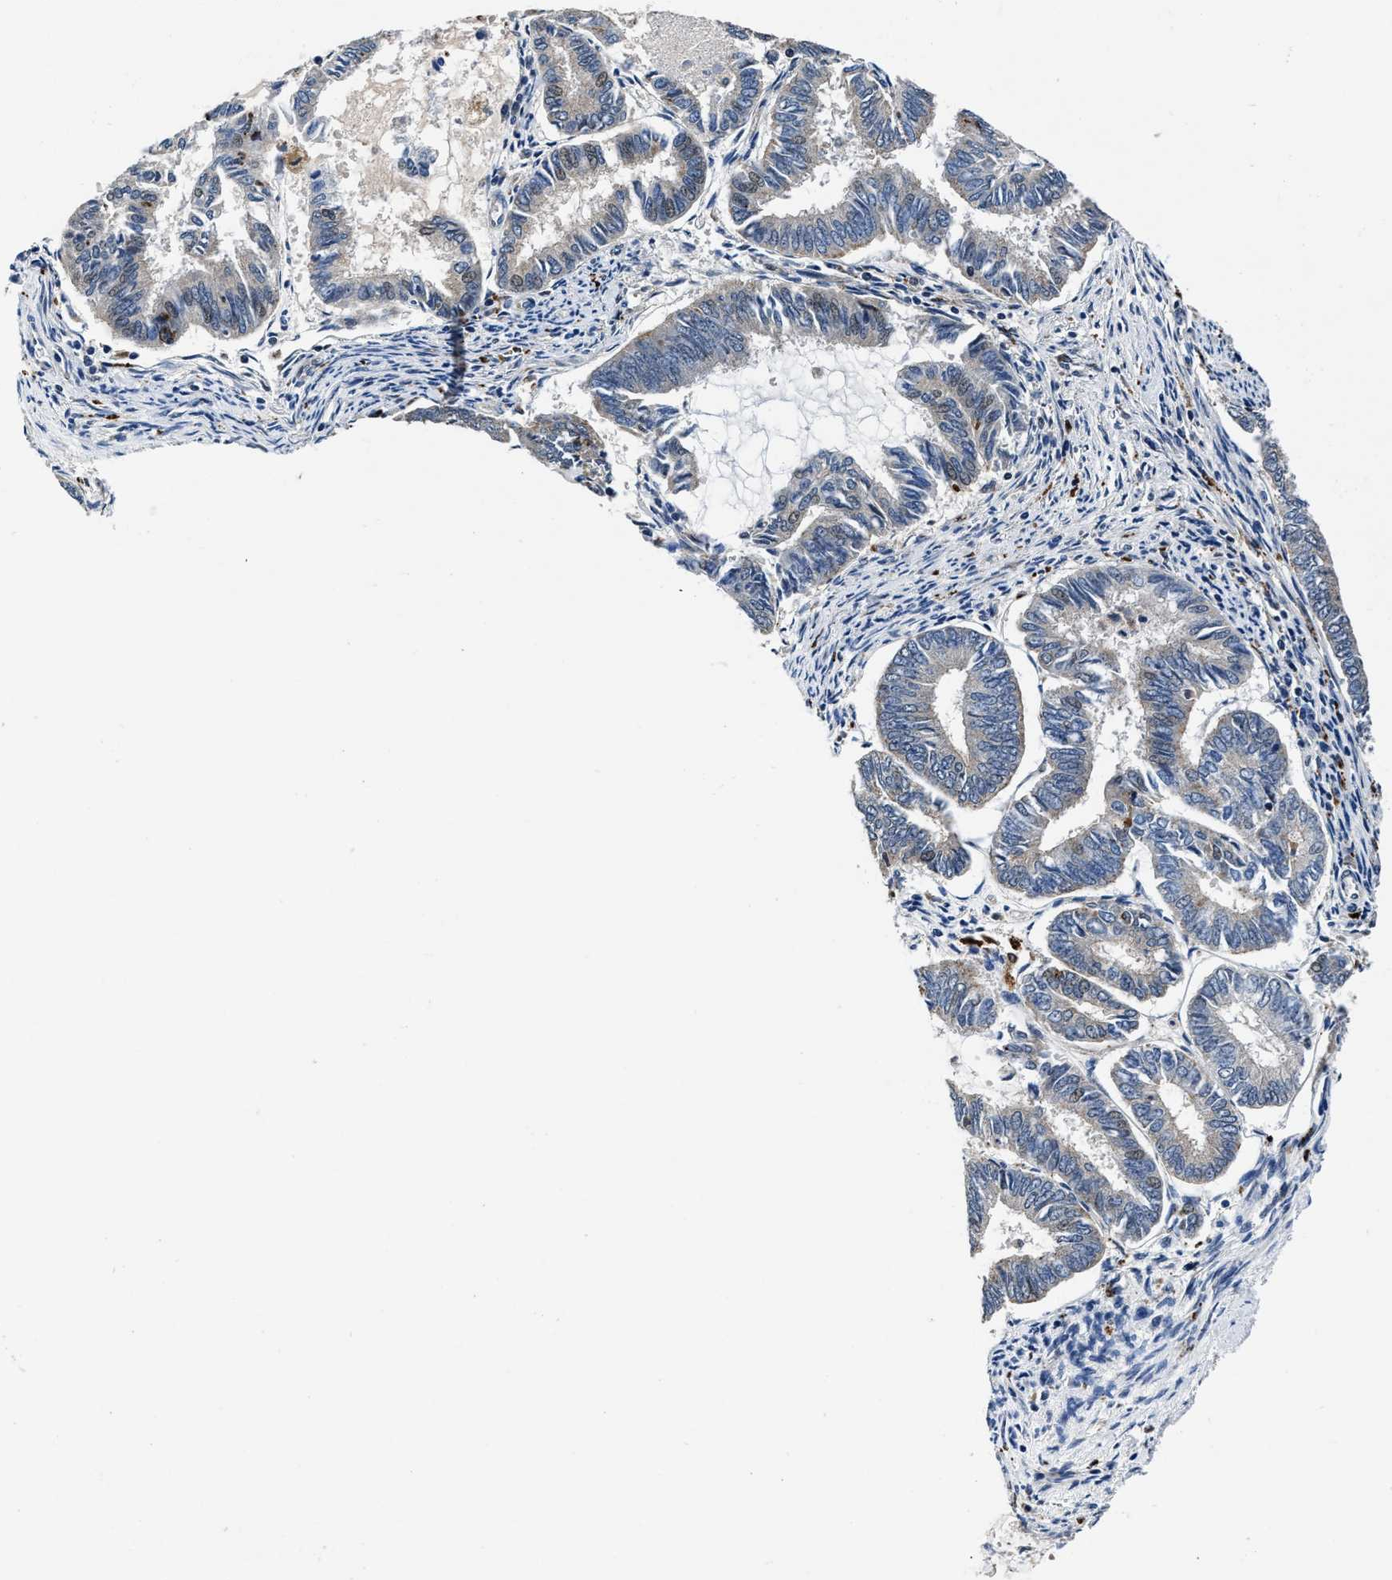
{"staining": {"intensity": "negative", "quantity": "none", "location": "none"}, "tissue": "endometrial cancer", "cell_type": "Tumor cells", "image_type": "cancer", "snomed": [{"axis": "morphology", "description": "Adenocarcinoma, NOS"}, {"axis": "topography", "description": "Endometrium"}], "caption": "DAB immunohistochemical staining of human endometrial adenocarcinoma demonstrates no significant positivity in tumor cells.", "gene": "C2orf66", "patient": {"sex": "female", "age": 86}}